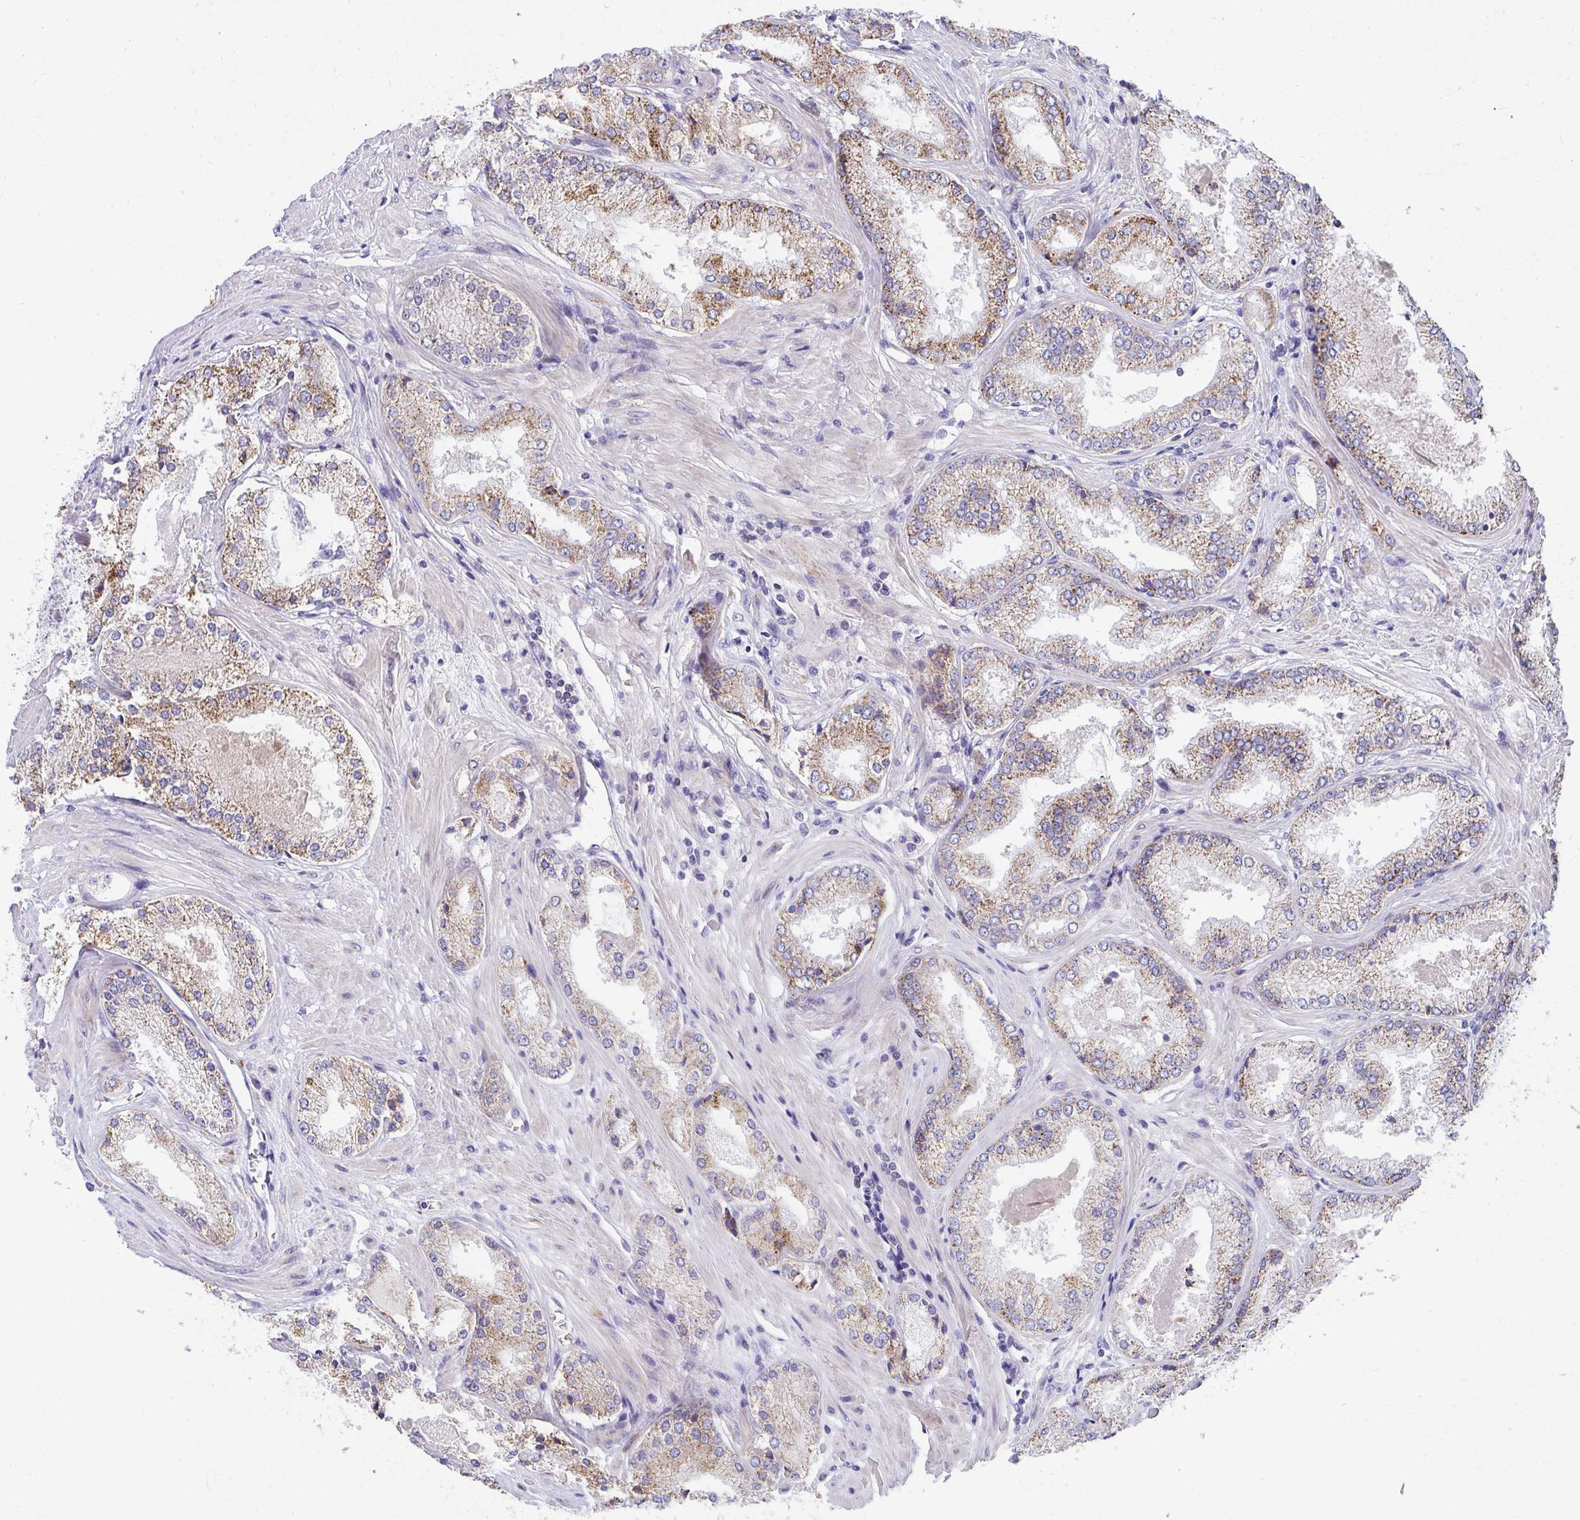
{"staining": {"intensity": "moderate", "quantity": ">75%", "location": "cytoplasmic/membranous"}, "tissue": "prostate cancer", "cell_type": "Tumor cells", "image_type": "cancer", "snomed": [{"axis": "morphology", "description": "Adenocarcinoma, Low grade"}, {"axis": "topography", "description": "Prostate"}], "caption": "Prostate cancer was stained to show a protein in brown. There is medium levels of moderate cytoplasmic/membranous staining in about >75% of tumor cells.", "gene": "IL37", "patient": {"sex": "male", "age": 68}}